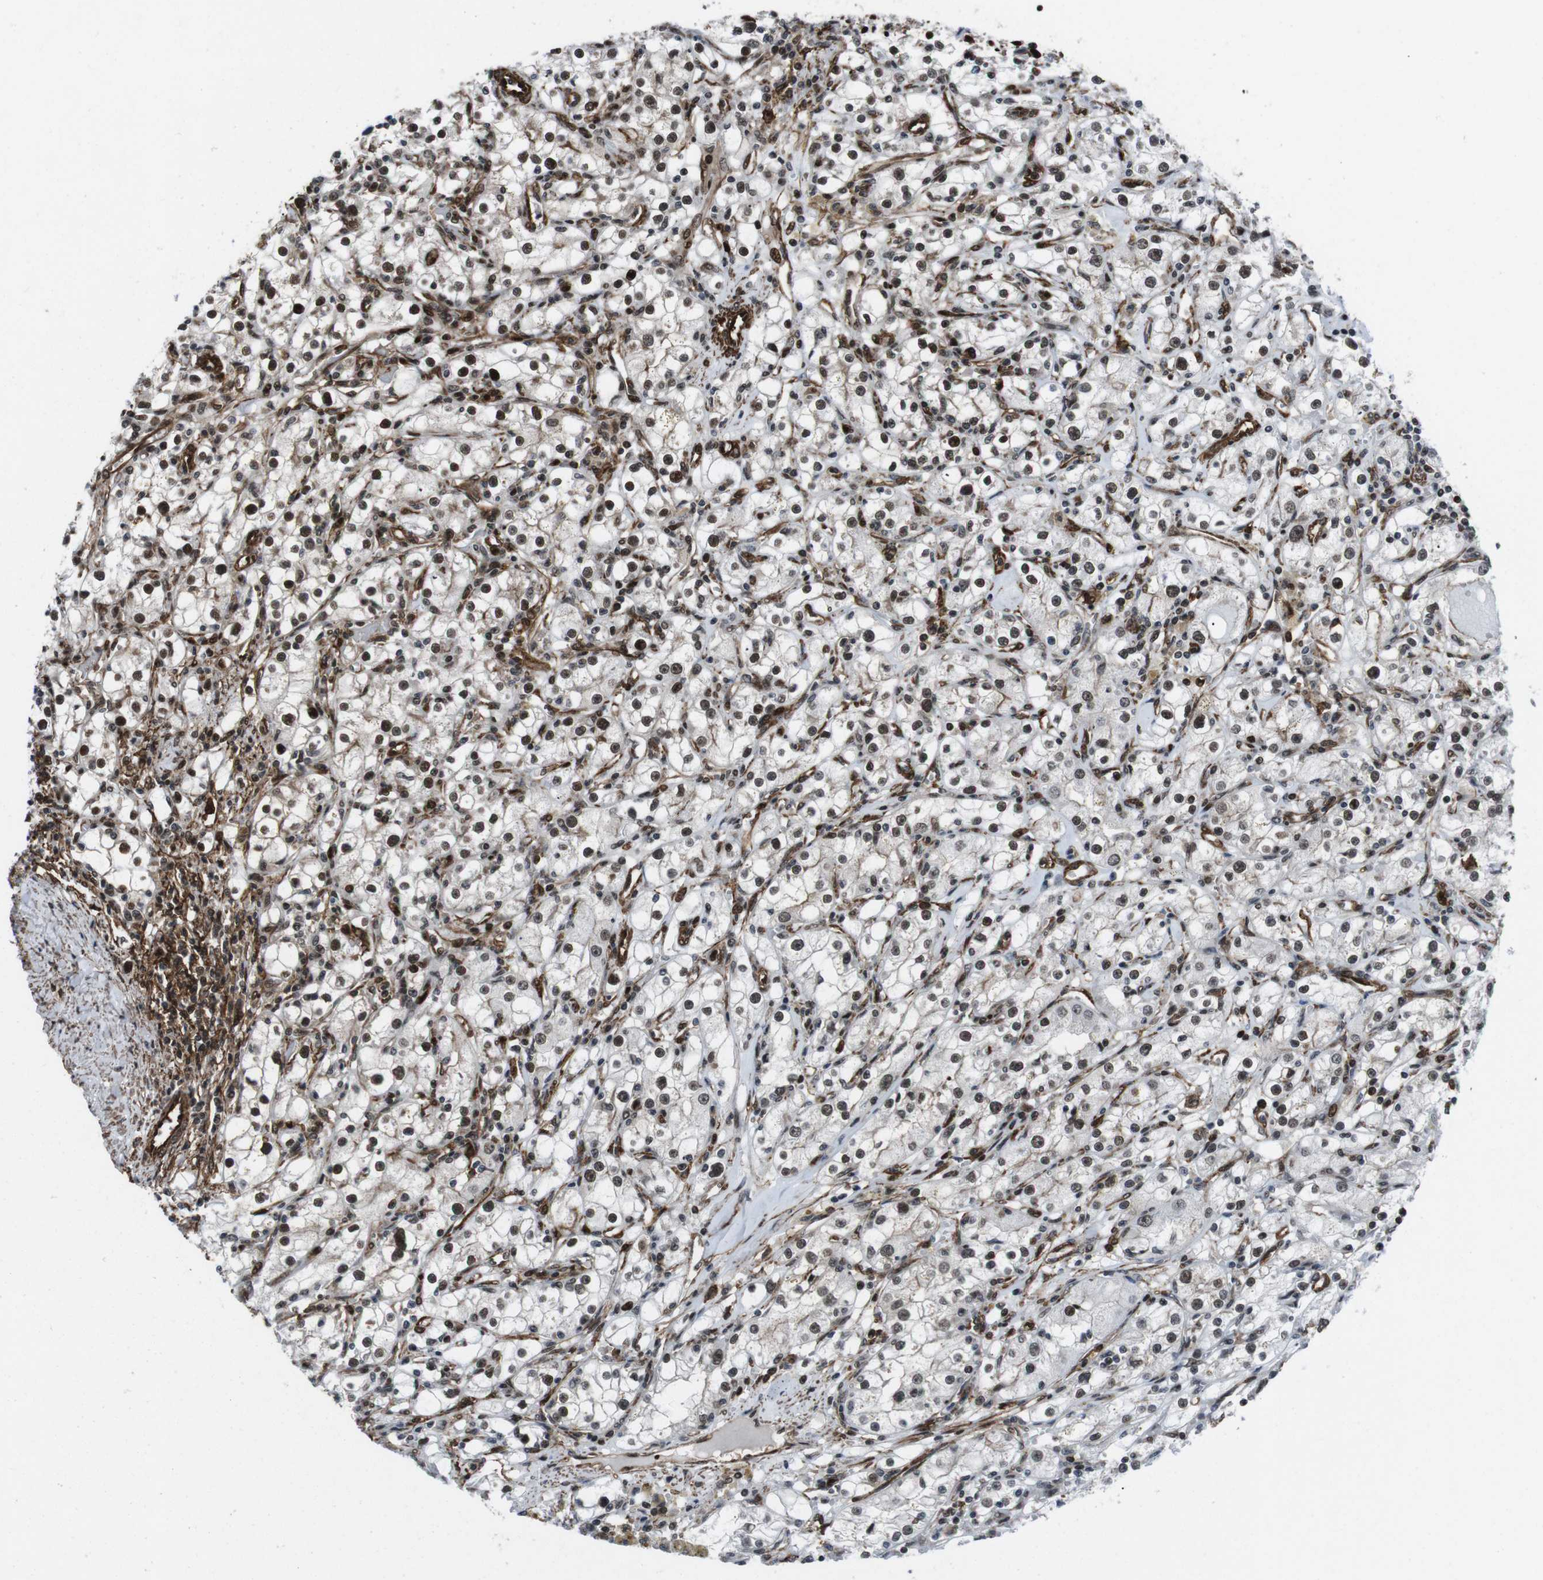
{"staining": {"intensity": "moderate", "quantity": ">75%", "location": "nuclear"}, "tissue": "renal cancer", "cell_type": "Tumor cells", "image_type": "cancer", "snomed": [{"axis": "morphology", "description": "Adenocarcinoma, NOS"}, {"axis": "topography", "description": "Kidney"}], "caption": "Protein staining of renal cancer tissue exhibits moderate nuclear positivity in about >75% of tumor cells. (Stains: DAB (3,3'-diaminobenzidine) in brown, nuclei in blue, Microscopy: brightfield microscopy at high magnification).", "gene": "HNRNPU", "patient": {"sex": "male", "age": 56}}